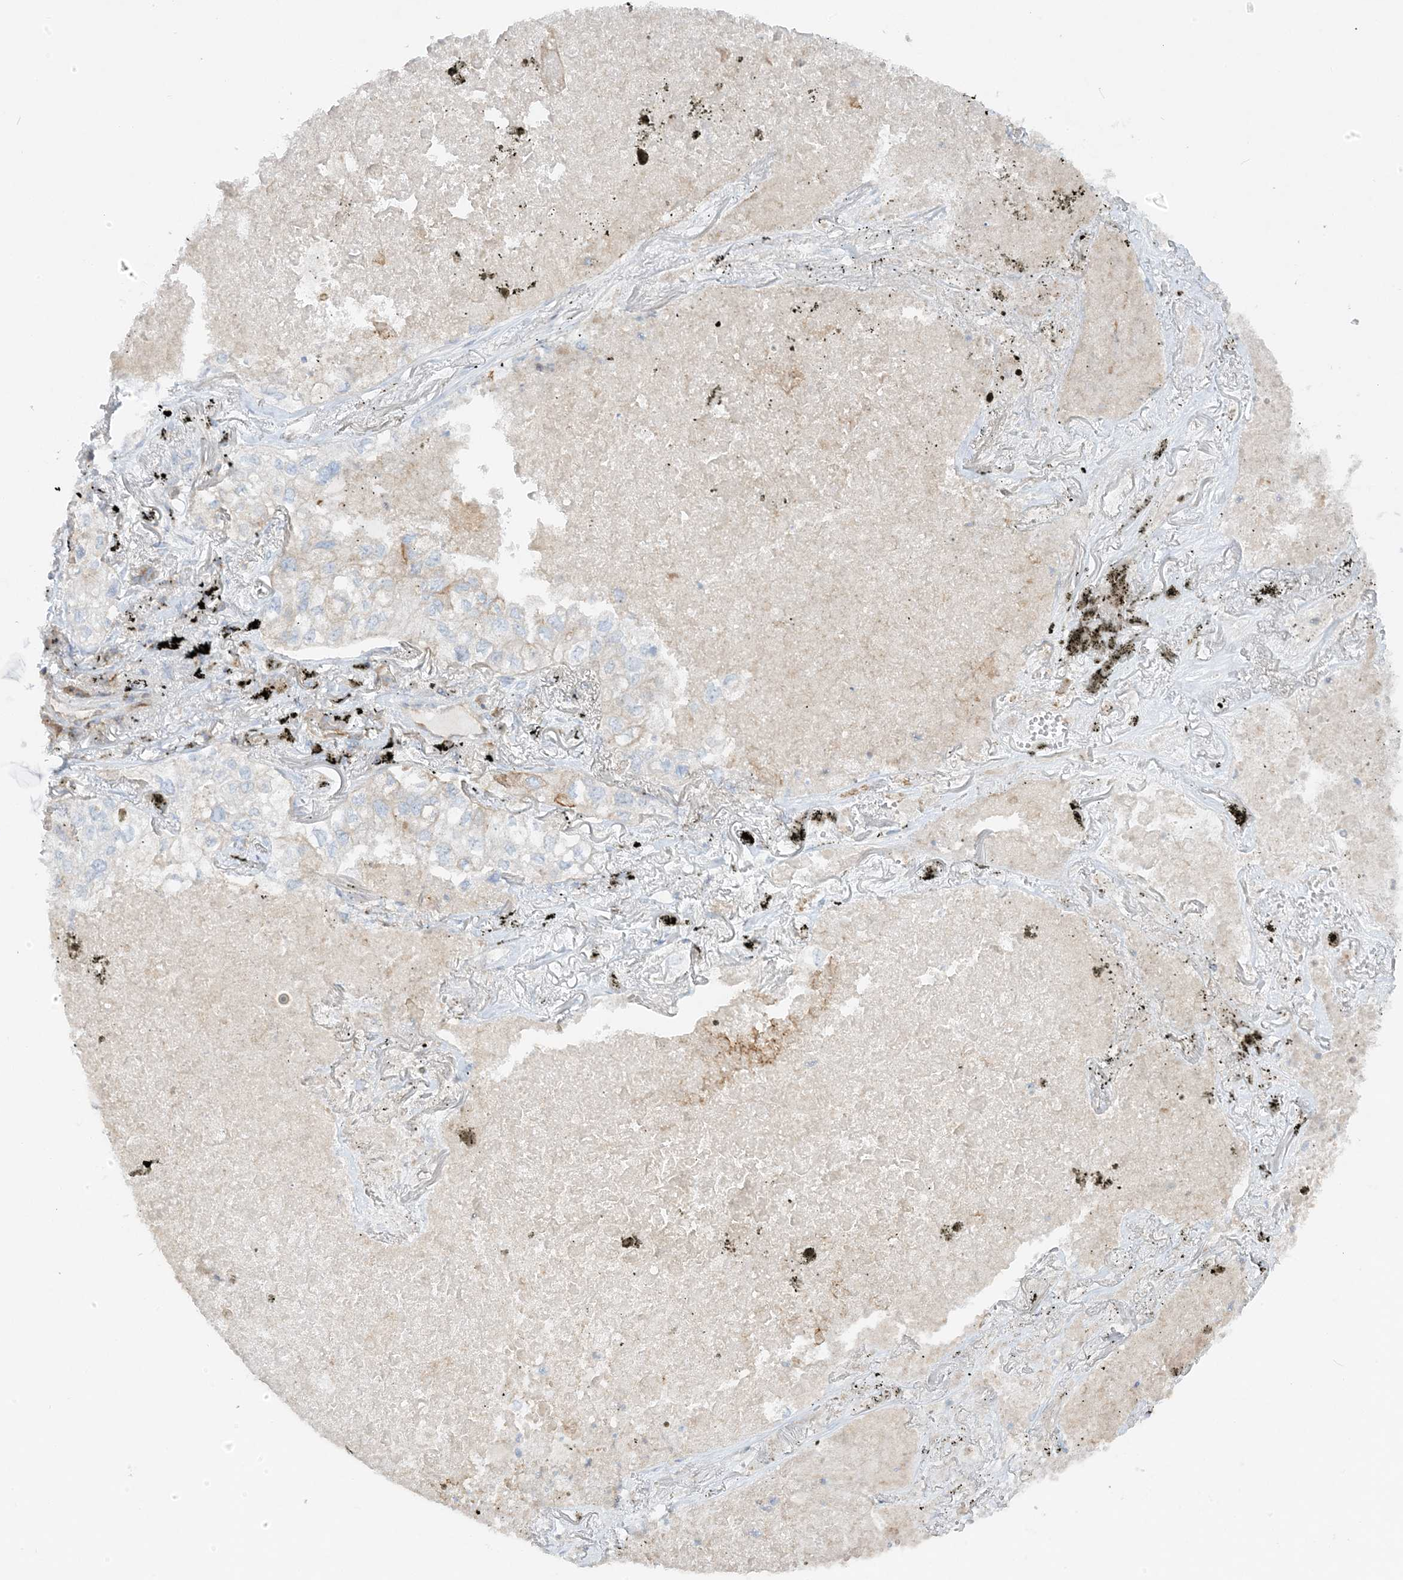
{"staining": {"intensity": "negative", "quantity": "none", "location": "none"}, "tissue": "lung cancer", "cell_type": "Tumor cells", "image_type": "cancer", "snomed": [{"axis": "morphology", "description": "Adenocarcinoma, NOS"}, {"axis": "topography", "description": "Lung"}], "caption": "Adenocarcinoma (lung) stained for a protein using IHC exhibits no expression tumor cells.", "gene": "HLA-E", "patient": {"sex": "male", "age": 65}}